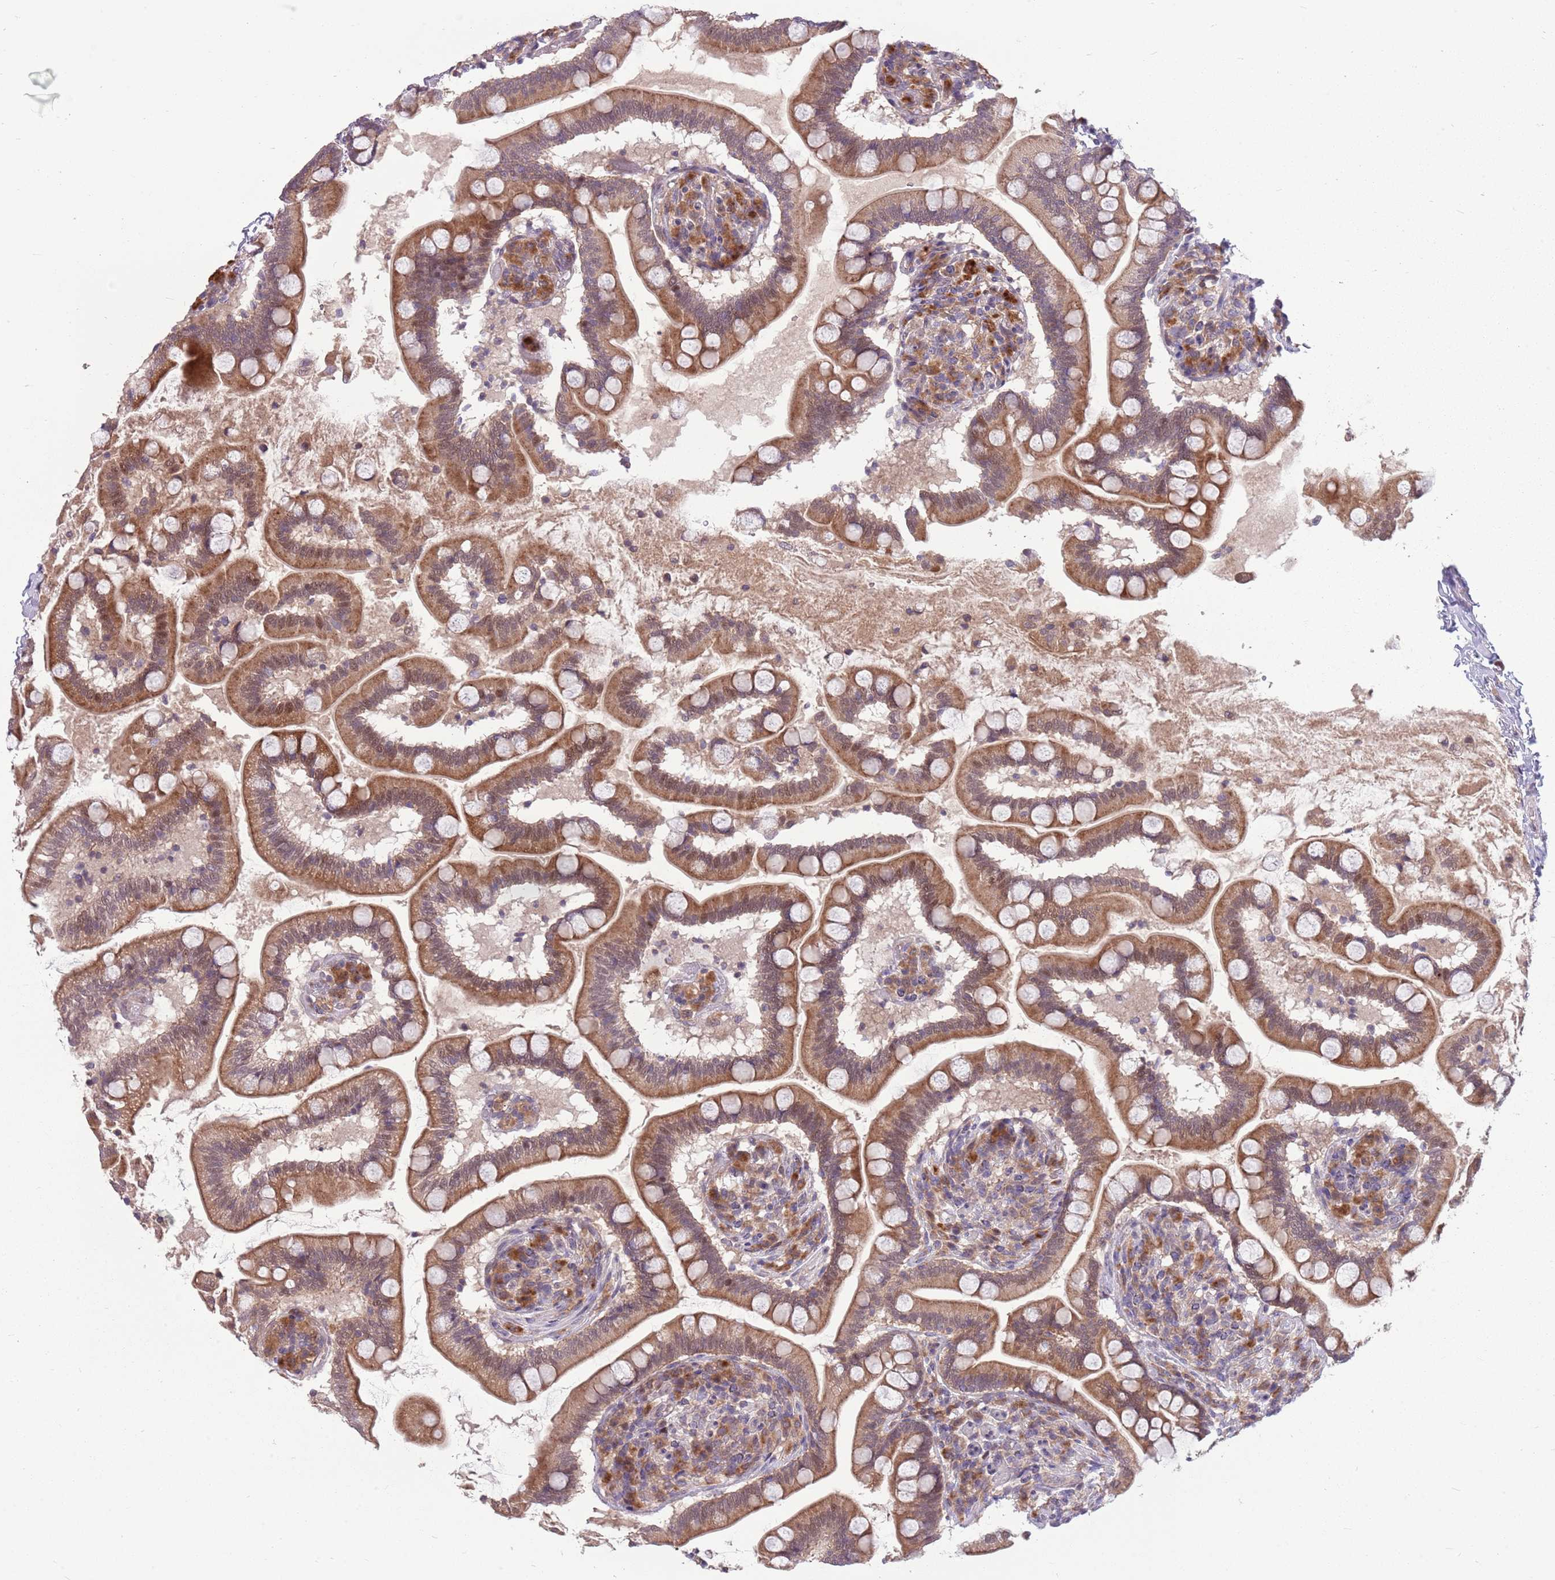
{"staining": {"intensity": "moderate", "quantity": ">75%", "location": "cytoplasmic/membranous"}, "tissue": "small intestine", "cell_type": "Glandular cells", "image_type": "normal", "snomed": [{"axis": "morphology", "description": "Normal tissue, NOS"}, {"axis": "topography", "description": "Small intestine"}], "caption": "Immunohistochemistry (DAB (3,3'-diaminobenzidine)) staining of normal small intestine exhibits moderate cytoplasmic/membranous protein expression in about >75% of glandular cells.", "gene": "PPP1R27", "patient": {"sex": "female", "age": 64}}